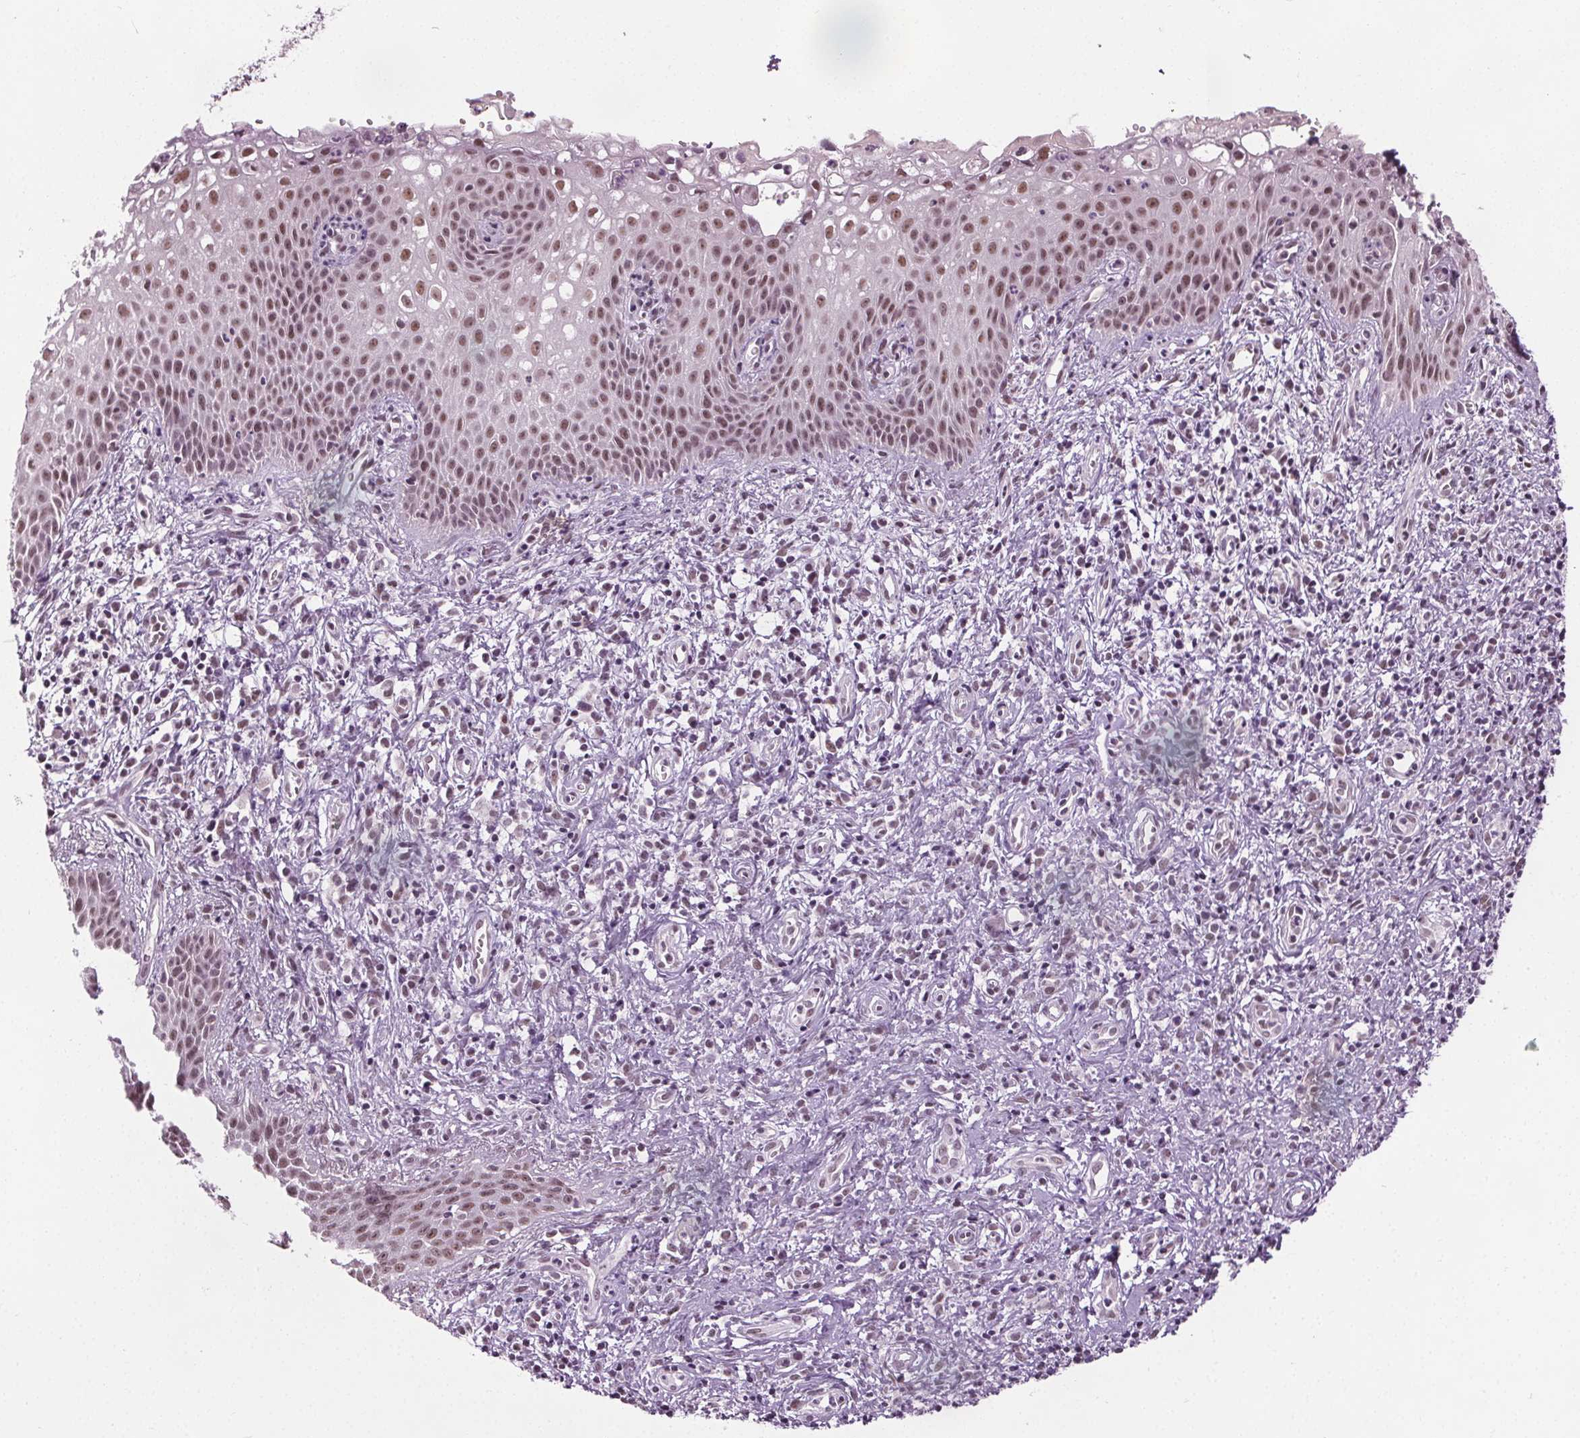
{"staining": {"intensity": "moderate", "quantity": ">75%", "location": "nuclear"}, "tissue": "cervical cancer", "cell_type": "Tumor cells", "image_type": "cancer", "snomed": [{"axis": "morphology", "description": "Squamous cell carcinoma, NOS"}, {"axis": "topography", "description": "Cervix"}], "caption": "An immunohistochemistry photomicrograph of neoplastic tissue is shown. Protein staining in brown highlights moderate nuclear positivity in squamous cell carcinoma (cervical) within tumor cells. (Stains: DAB (3,3'-diaminobenzidine) in brown, nuclei in blue, Microscopy: brightfield microscopy at high magnification).", "gene": "IWS1", "patient": {"sex": "female", "age": 30}}